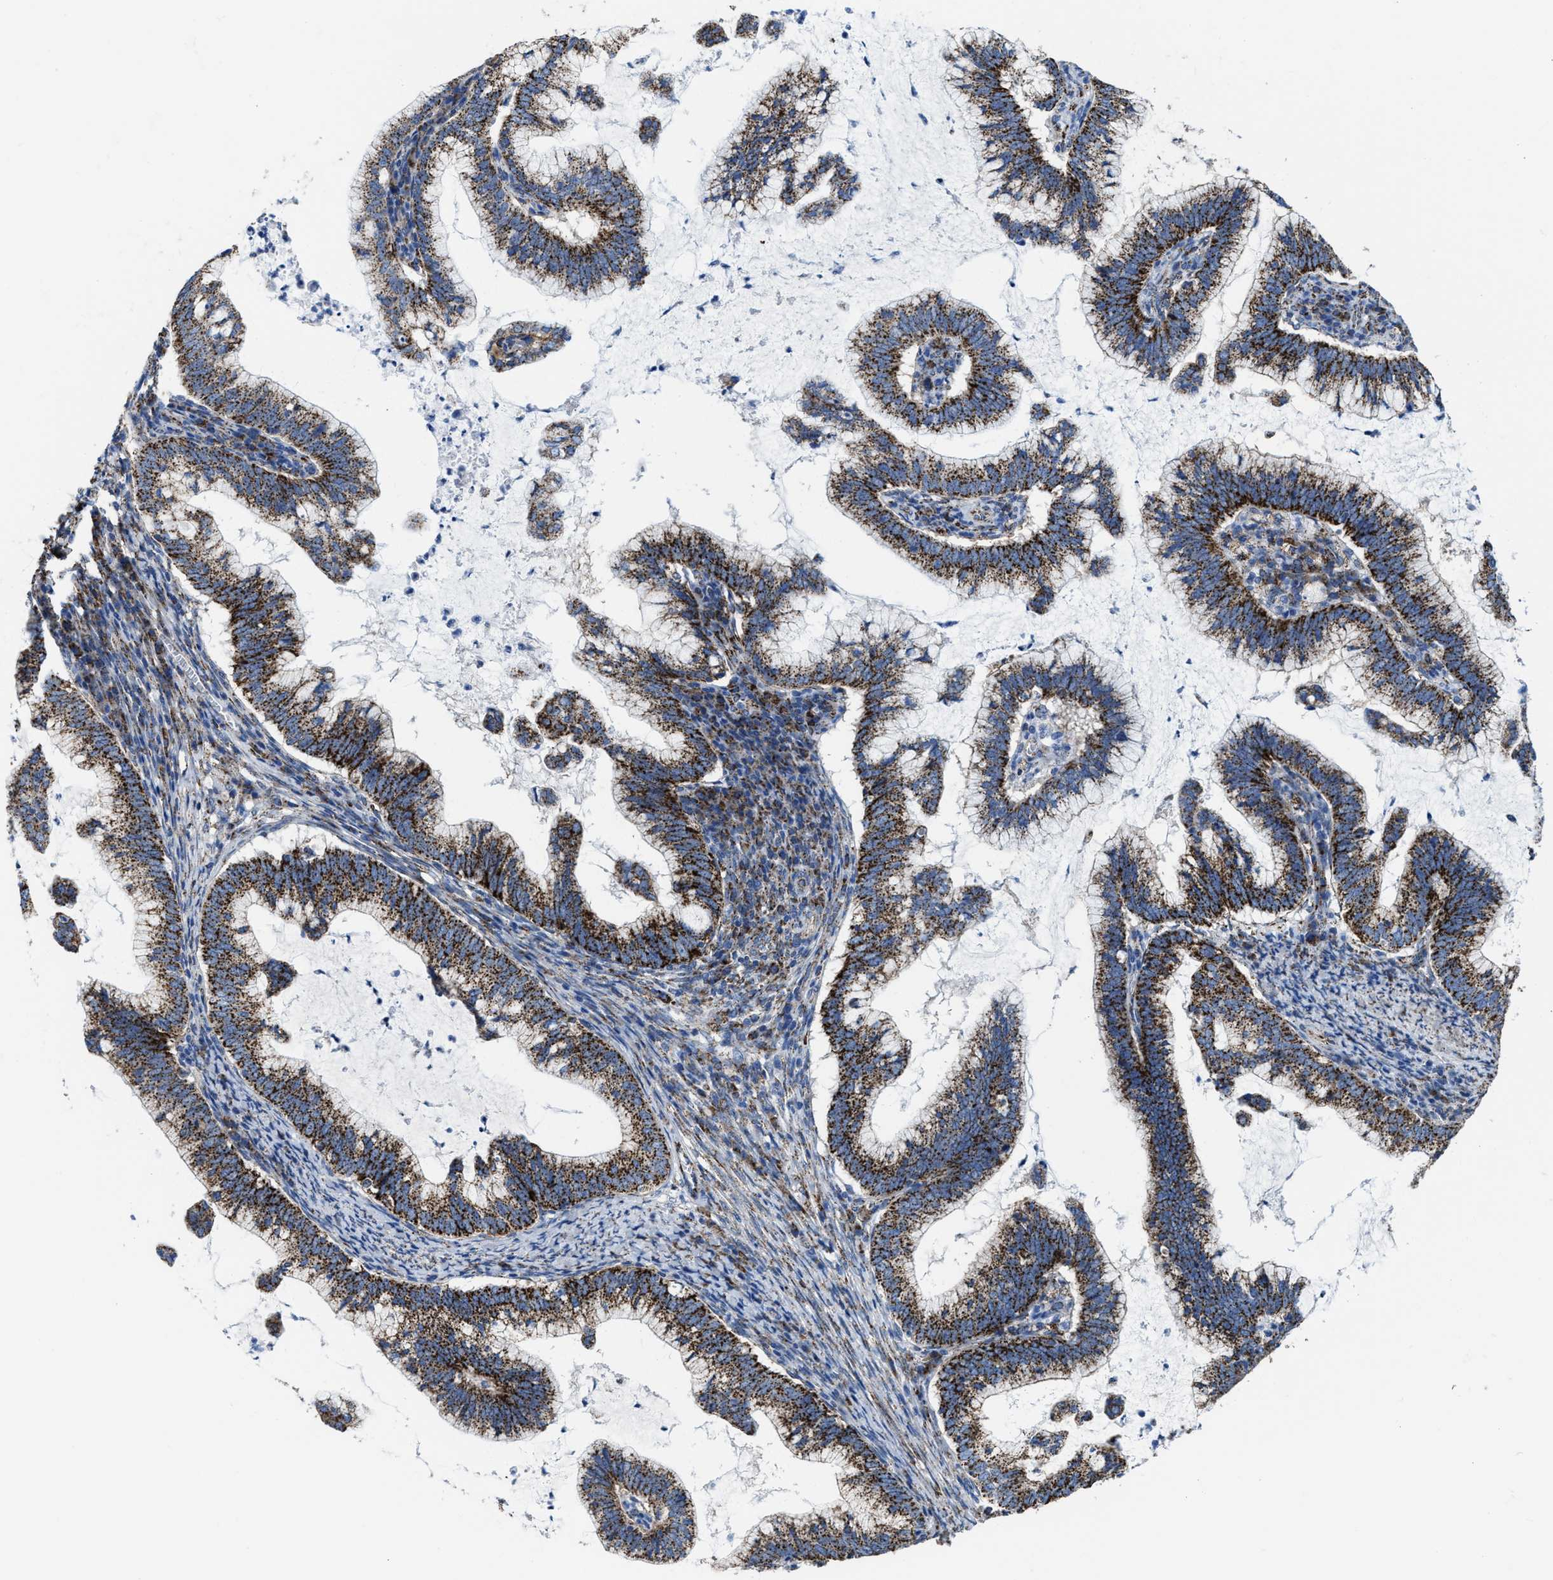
{"staining": {"intensity": "strong", "quantity": ">75%", "location": "cytoplasmic/membranous"}, "tissue": "cervical cancer", "cell_type": "Tumor cells", "image_type": "cancer", "snomed": [{"axis": "morphology", "description": "Adenocarcinoma, NOS"}, {"axis": "topography", "description": "Cervix"}], "caption": "Human adenocarcinoma (cervical) stained for a protein (brown) displays strong cytoplasmic/membranous positive expression in about >75% of tumor cells.", "gene": "ALDH1B1", "patient": {"sex": "female", "age": 36}}